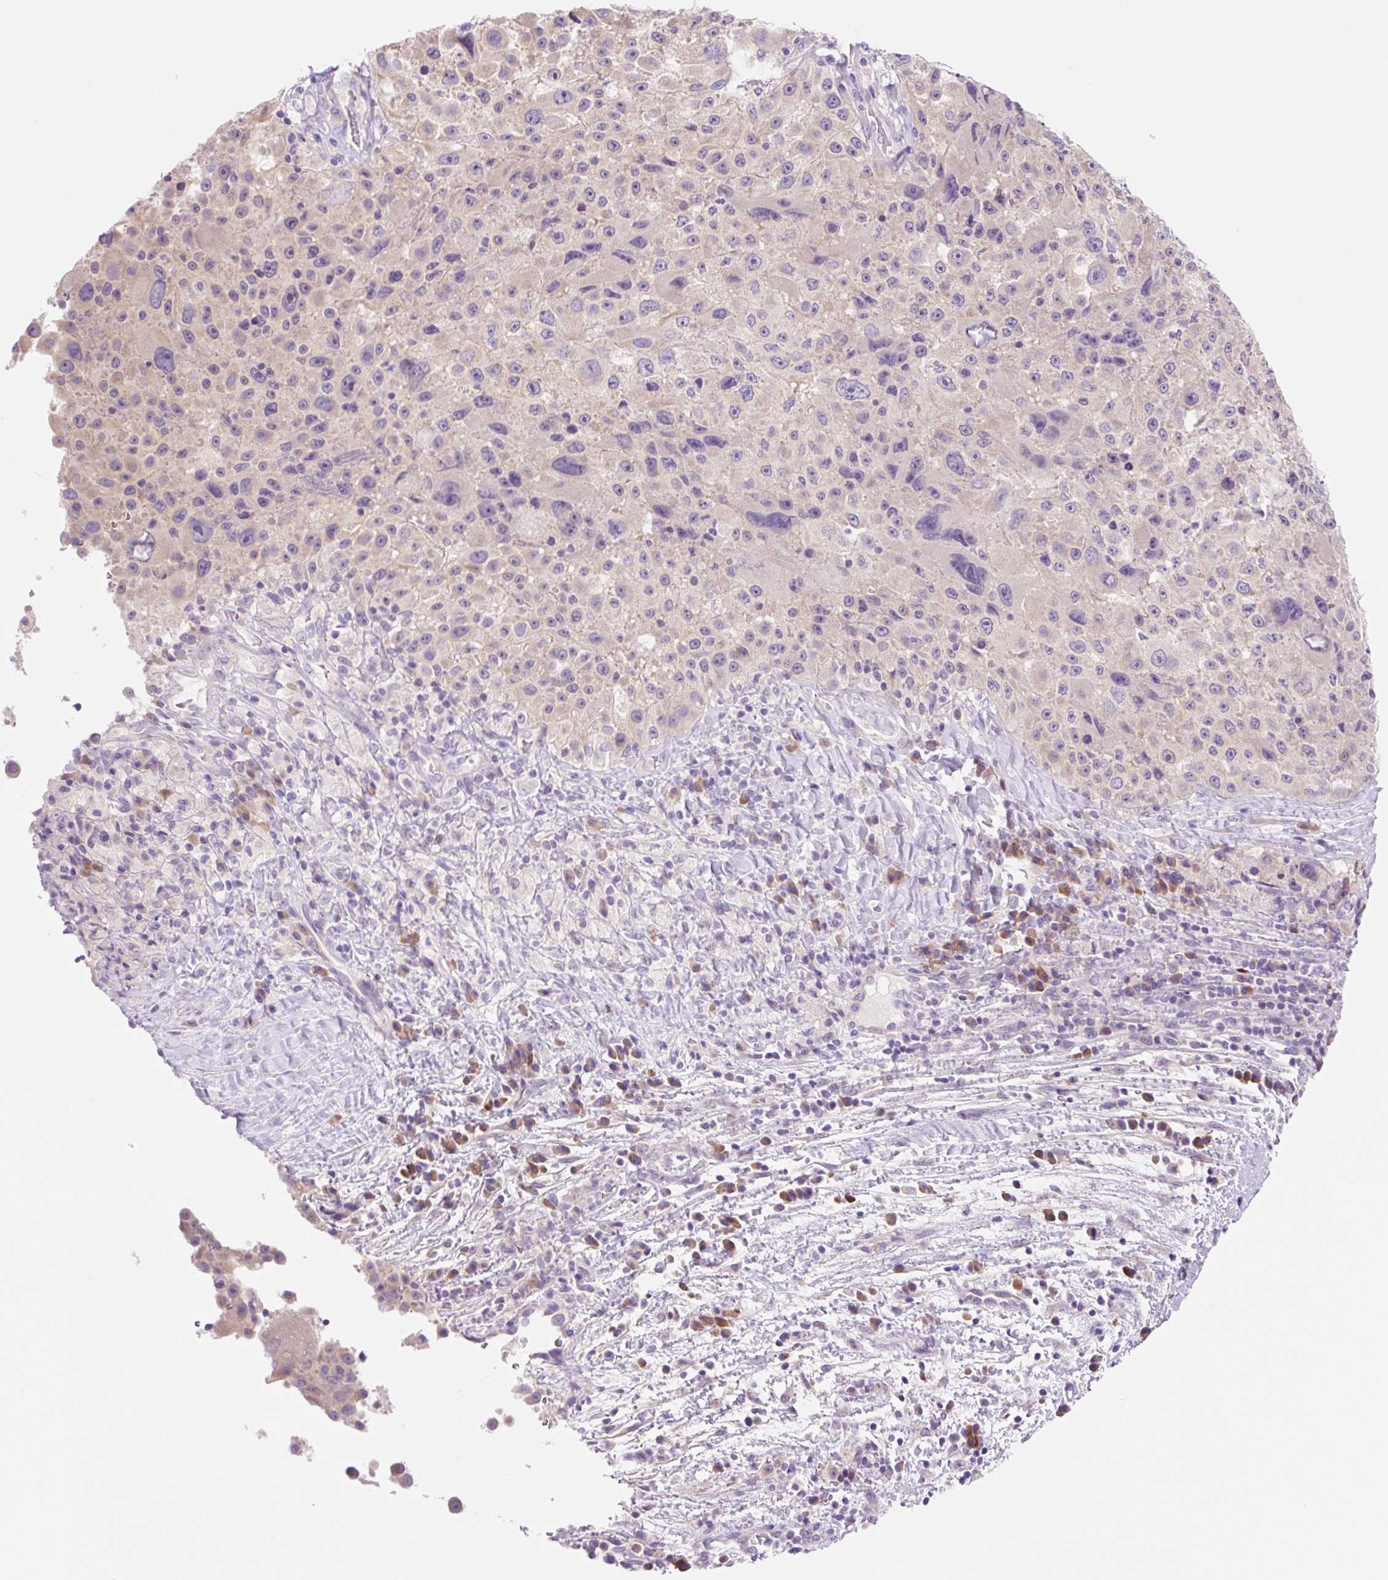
{"staining": {"intensity": "negative", "quantity": "none", "location": "none"}, "tissue": "melanoma", "cell_type": "Tumor cells", "image_type": "cancer", "snomed": [{"axis": "morphology", "description": "Malignant melanoma, Metastatic site"}, {"axis": "topography", "description": "Lymph node"}], "caption": "Image shows no significant protein staining in tumor cells of malignant melanoma (metastatic site).", "gene": "CELF6", "patient": {"sex": "male", "age": 62}}